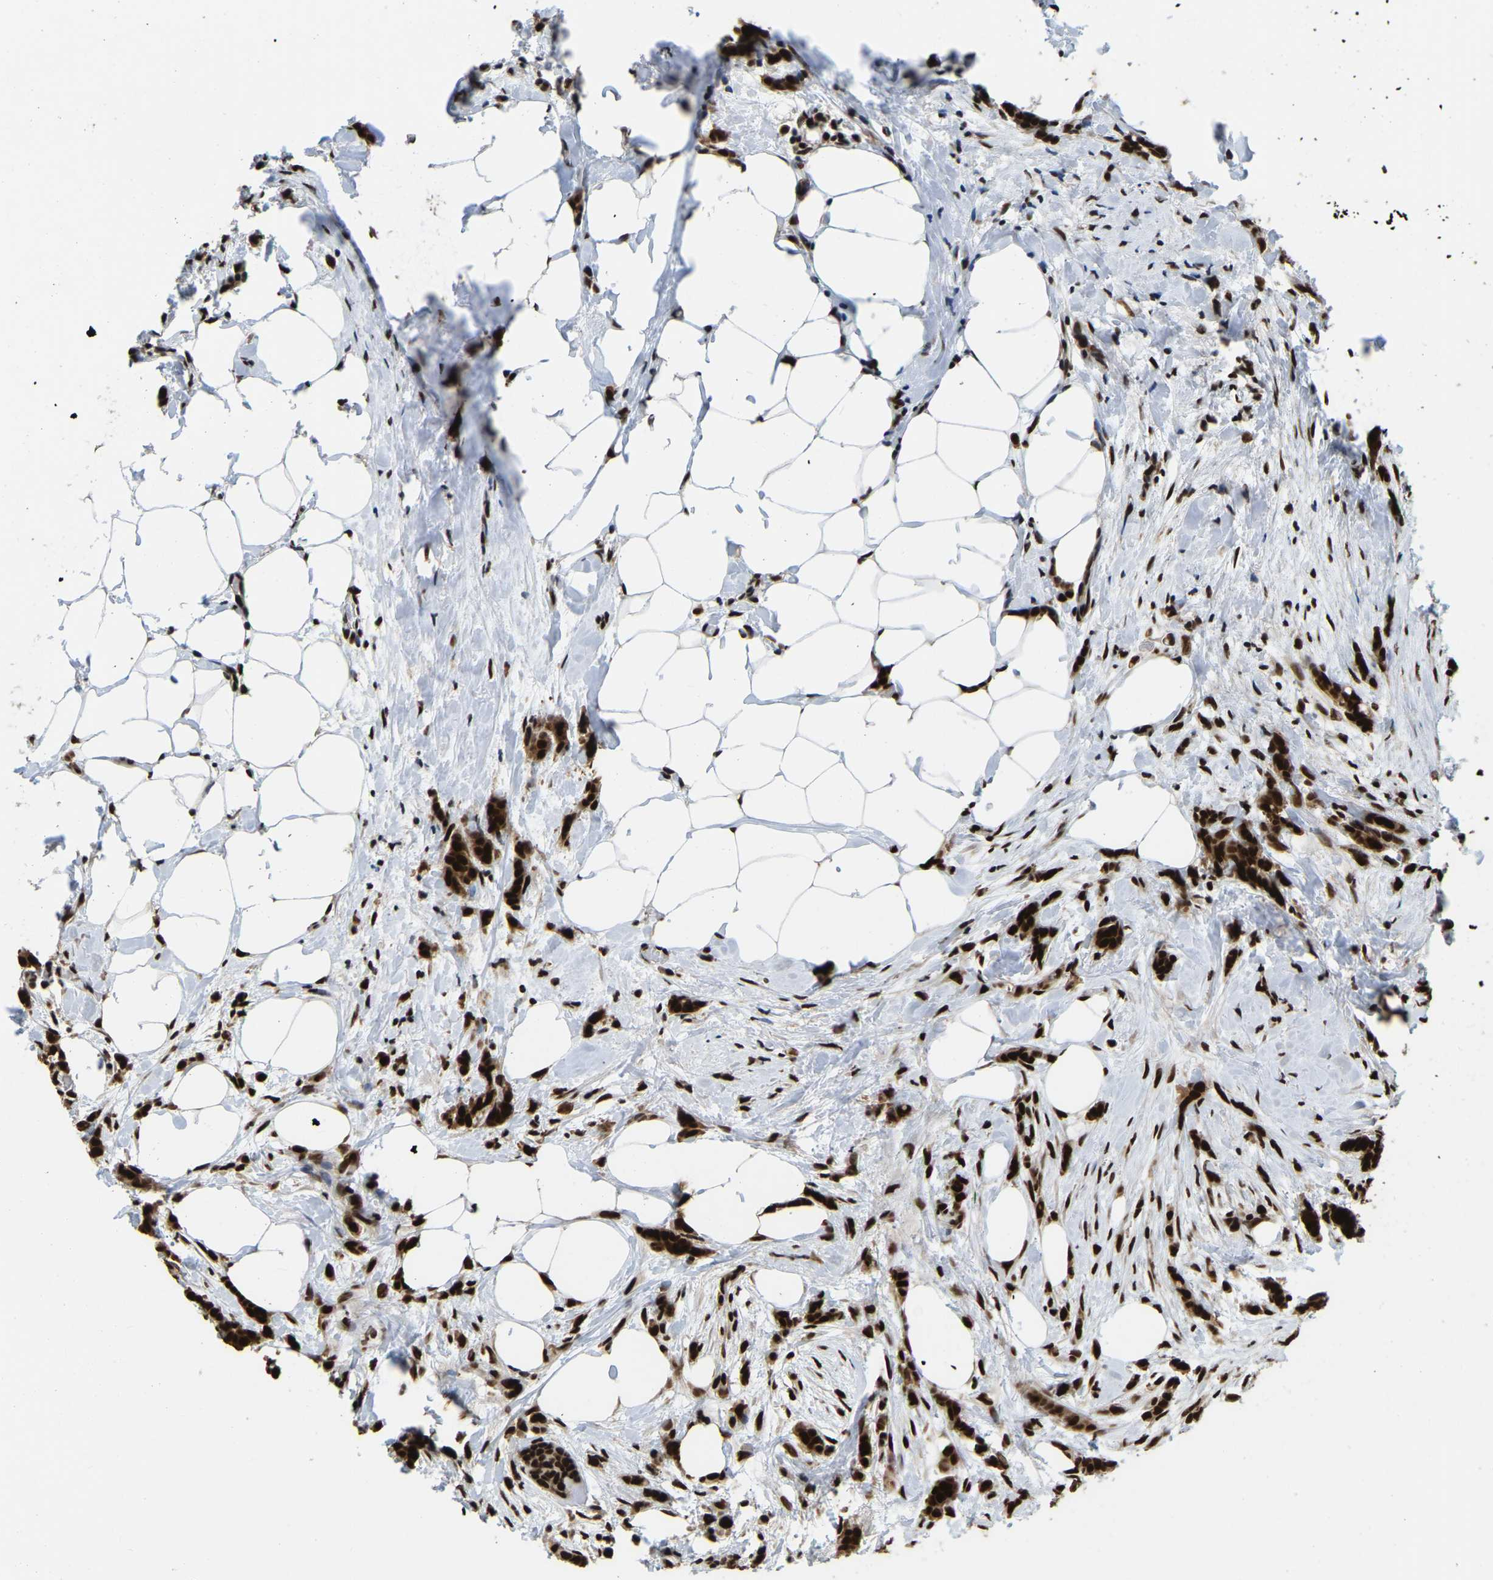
{"staining": {"intensity": "strong", "quantity": ">75%", "location": "cytoplasmic/membranous,nuclear"}, "tissue": "breast cancer", "cell_type": "Tumor cells", "image_type": "cancer", "snomed": [{"axis": "morphology", "description": "Lobular carcinoma, in situ"}, {"axis": "morphology", "description": "Lobular carcinoma"}, {"axis": "topography", "description": "Breast"}], "caption": "Immunohistochemistry (IHC) histopathology image of neoplastic tissue: human lobular carcinoma in situ (breast) stained using immunohistochemistry shows high levels of strong protein expression localized specifically in the cytoplasmic/membranous and nuclear of tumor cells, appearing as a cytoplasmic/membranous and nuclear brown color.", "gene": "TBL1XR1", "patient": {"sex": "female", "age": 41}}